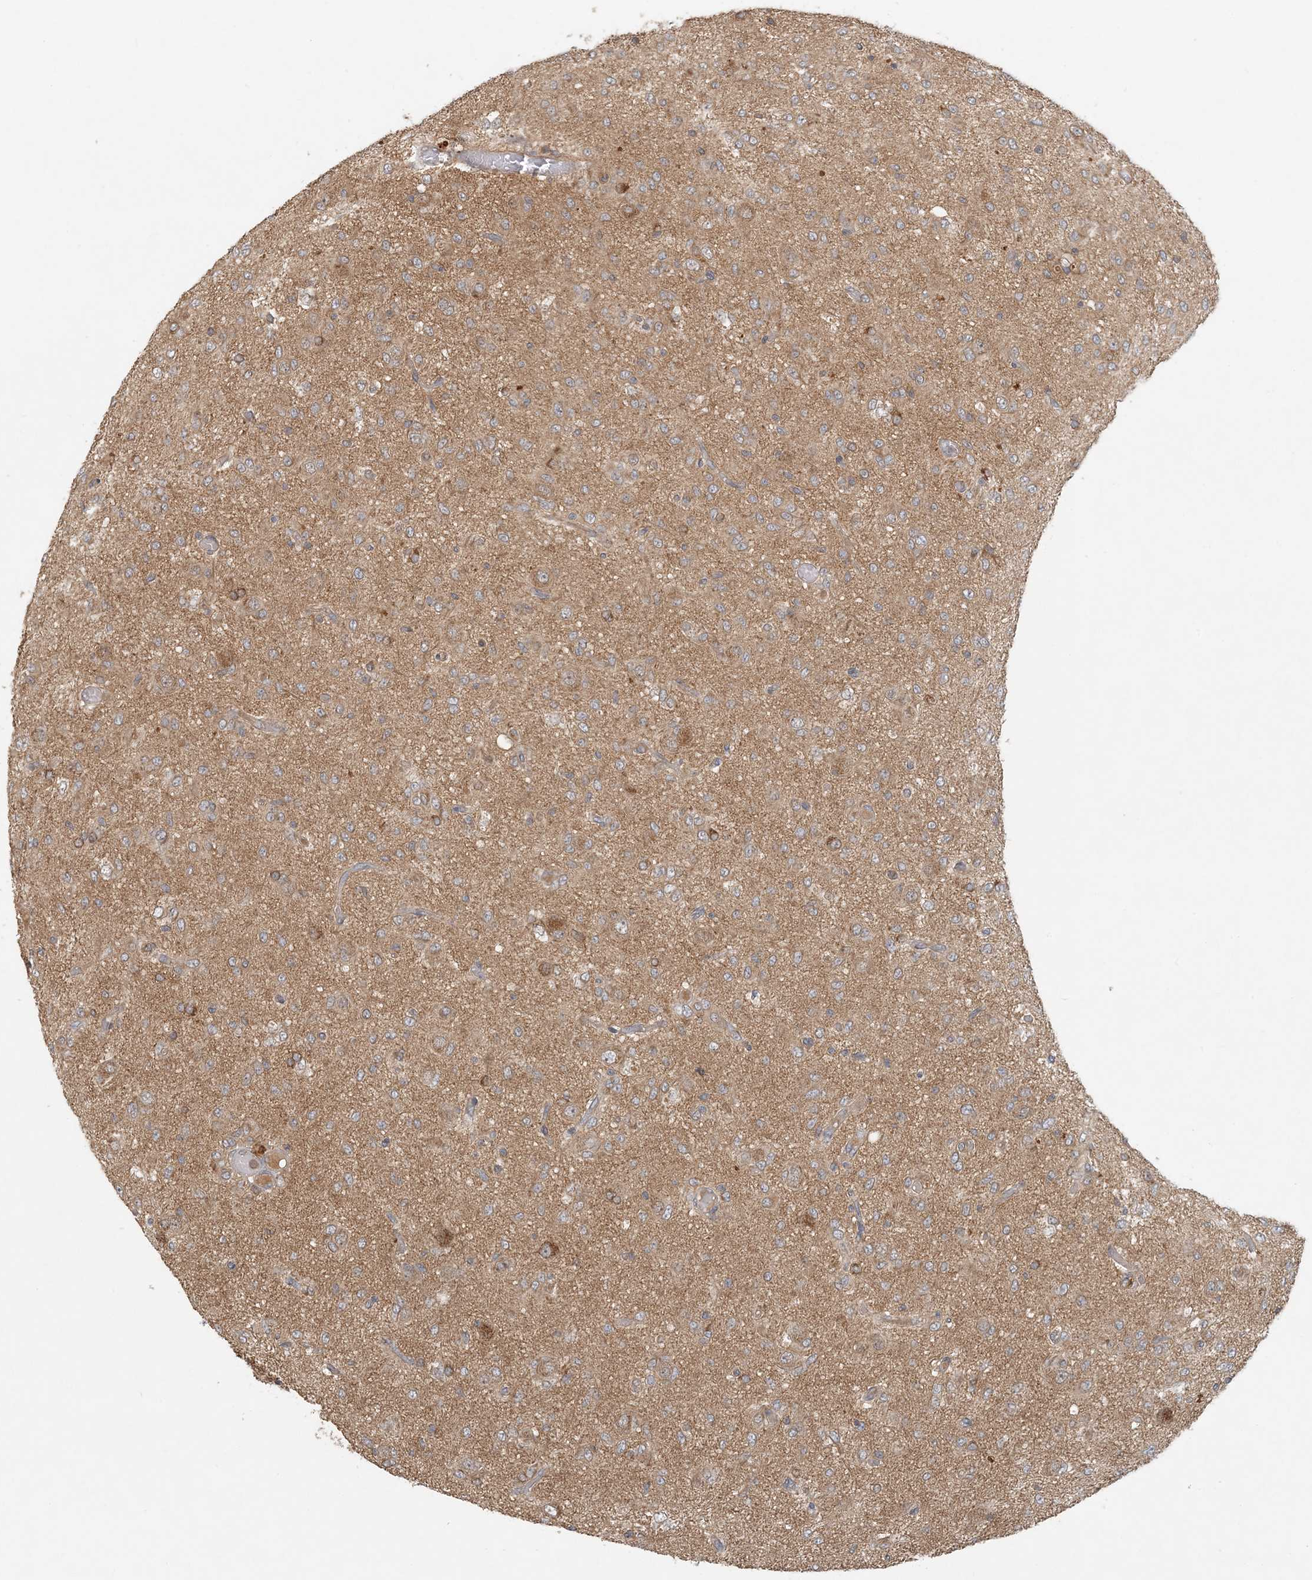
{"staining": {"intensity": "moderate", "quantity": "<25%", "location": "cytoplasmic/membranous"}, "tissue": "glioma", "cell_type": "Tumor cells", "image_type": "cancer", "snomed": [{"axis": "morphology", "description": "Glioma, malignant, High grade"}, {"axis": "topography", "description": "Brain"}], "caption": "Immunohistochemistry histopathology image of neoplastic tissue: human malignant glioma (high-grade) stained using immunohistochemistry (IHC) reveals low levels of moderate protein expression localized specifically in the cytoplasmic/membranous of tumor cells, appearing as a cytoplasmic/membranous brown color.", "gene": "OBI1", "patient": {"sex": "female", "age": 59}}